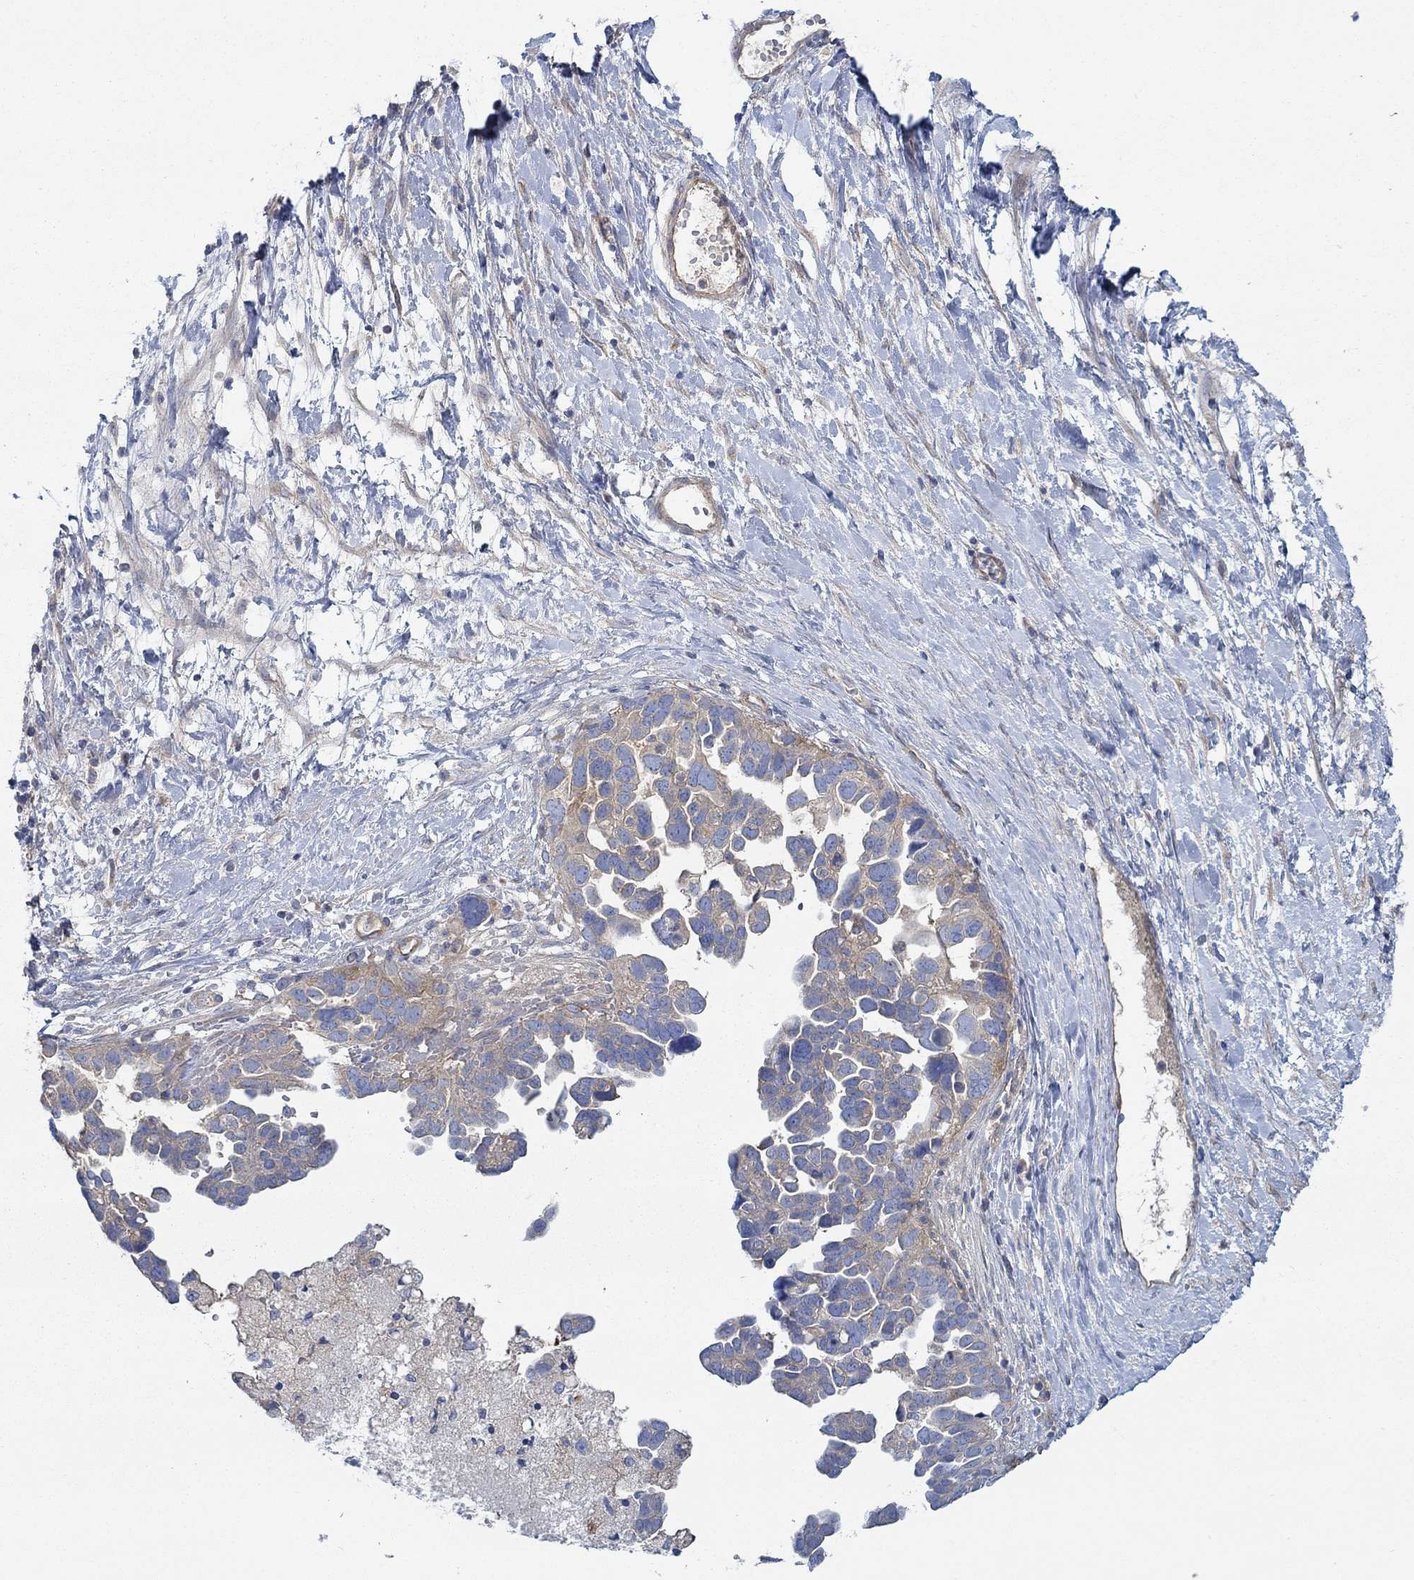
{"staining": {"intensity": "moderate", "quantity": "<25%", "location": "cytoplasmic/membranous"}, "tissue": "ovarian cancer", "cell_type": "Tumor cells", "image_type": "cancer", "snomed": [{"axis": "morphology", "description": "Cystadenocarcinoma, serous, NOS"}, {"axis": "topography", "description": "Ovary"}], "caption": "IHC of human ovarian cancer (serous cystadenocarcinoma) exhibits low levels of moderate cytoplasmic/membranous staining in approximately <25% of tumor cells.", "gene": "SPAG9", "patient": {"sex": "female", "age": 54}}